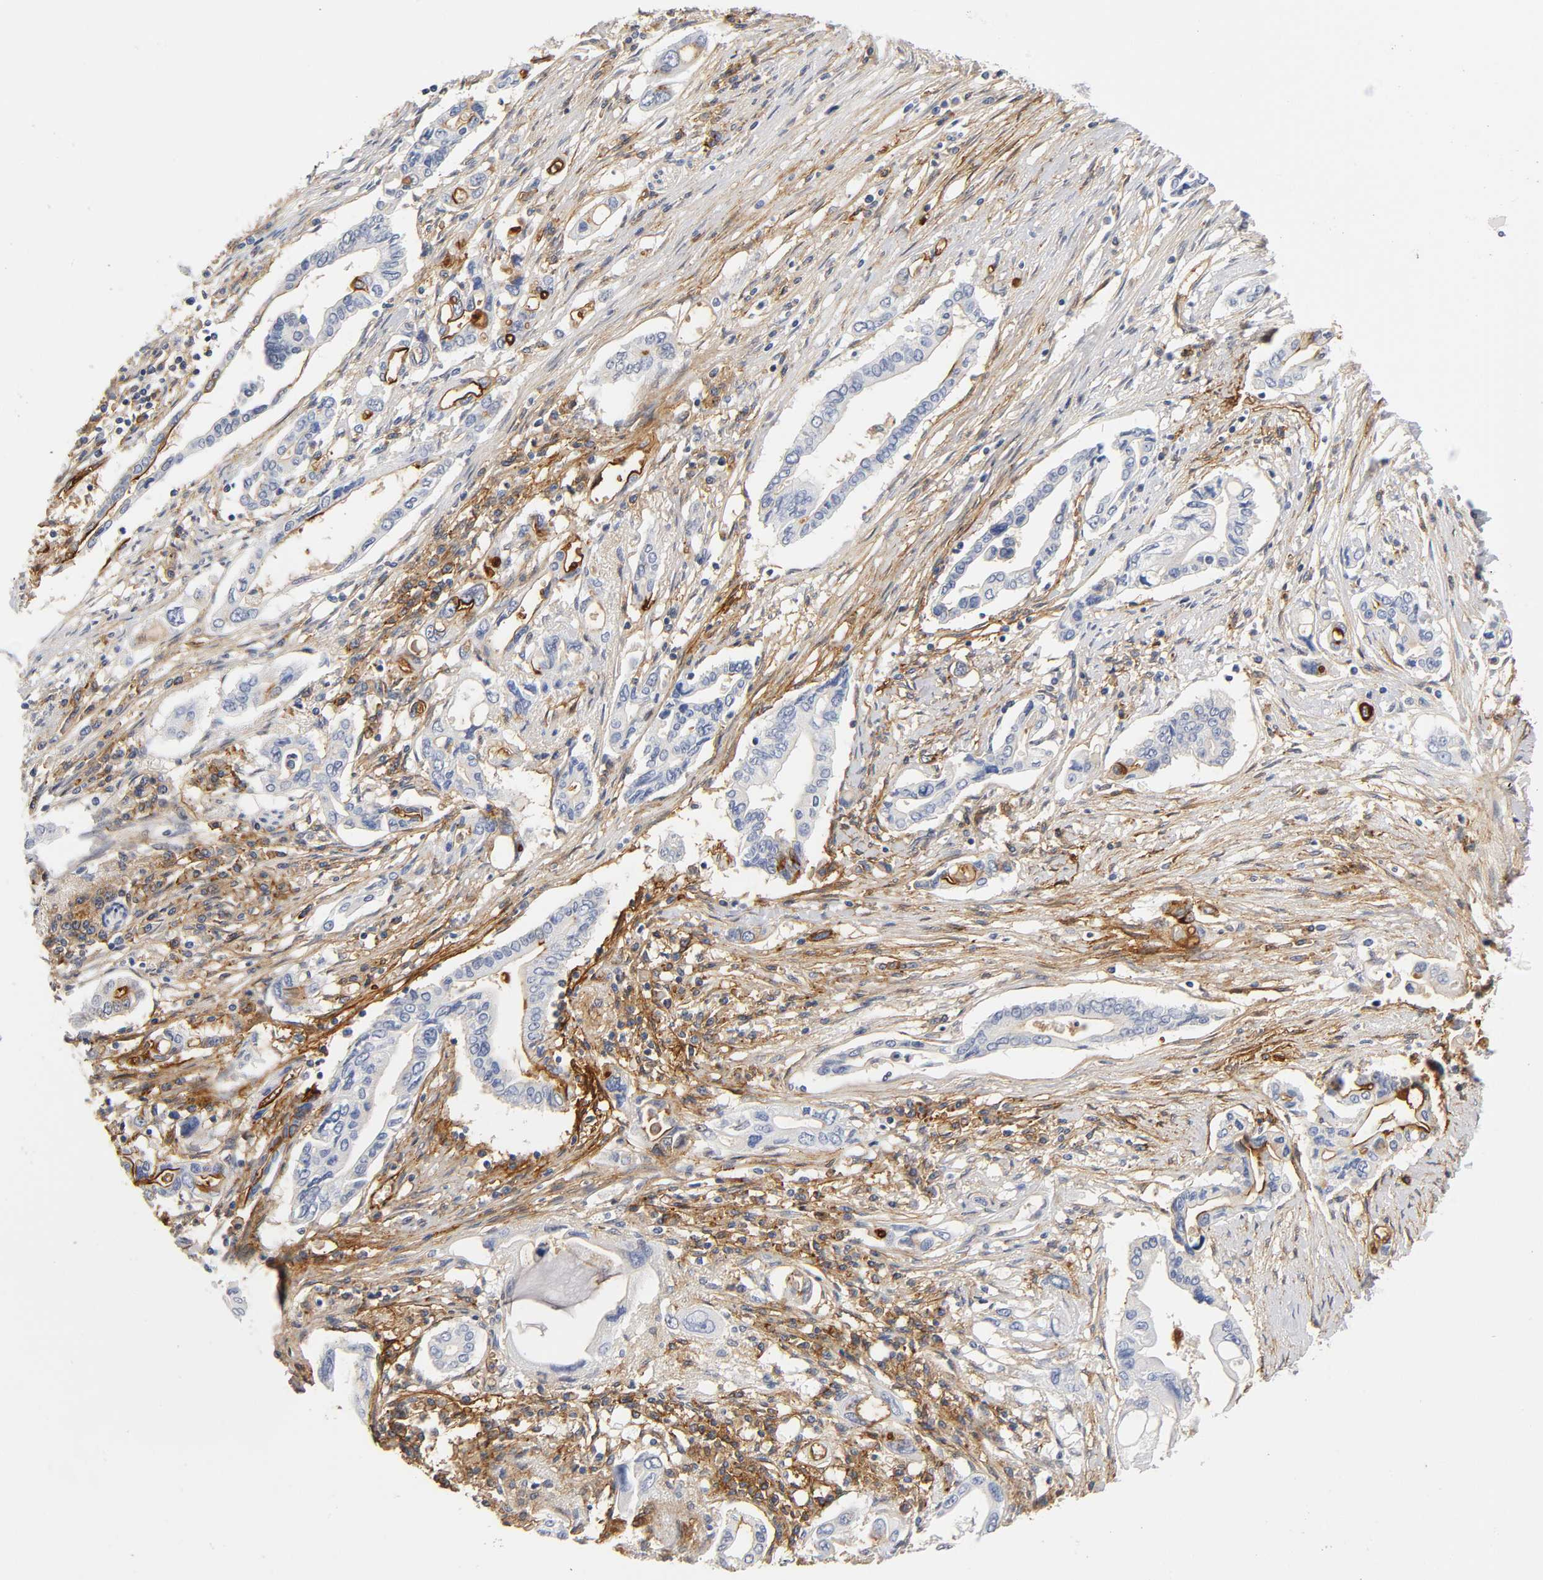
{"staining": {"intensity": "strong", "quantity": "<25%", "location": "cytoplasmic/membranous"}, "tissue": "pancreatic cancer", "cell_type": "Tumor cells", "image_type": "cancer", "snomed": [{"axis": "morphology", "description": "Adenocarcinoma, NOS"}, {"axis": "topography", "description": "Pancreas"}], "caption": "Protein expression analysis of human pancreatic cancer (adenocarcinoma) reveals strong cytoplasmic/membranous positivity in about <25% of tumor cells.", "gene": "ICAM1", "patient": {"sex": "female", "age": 57}}